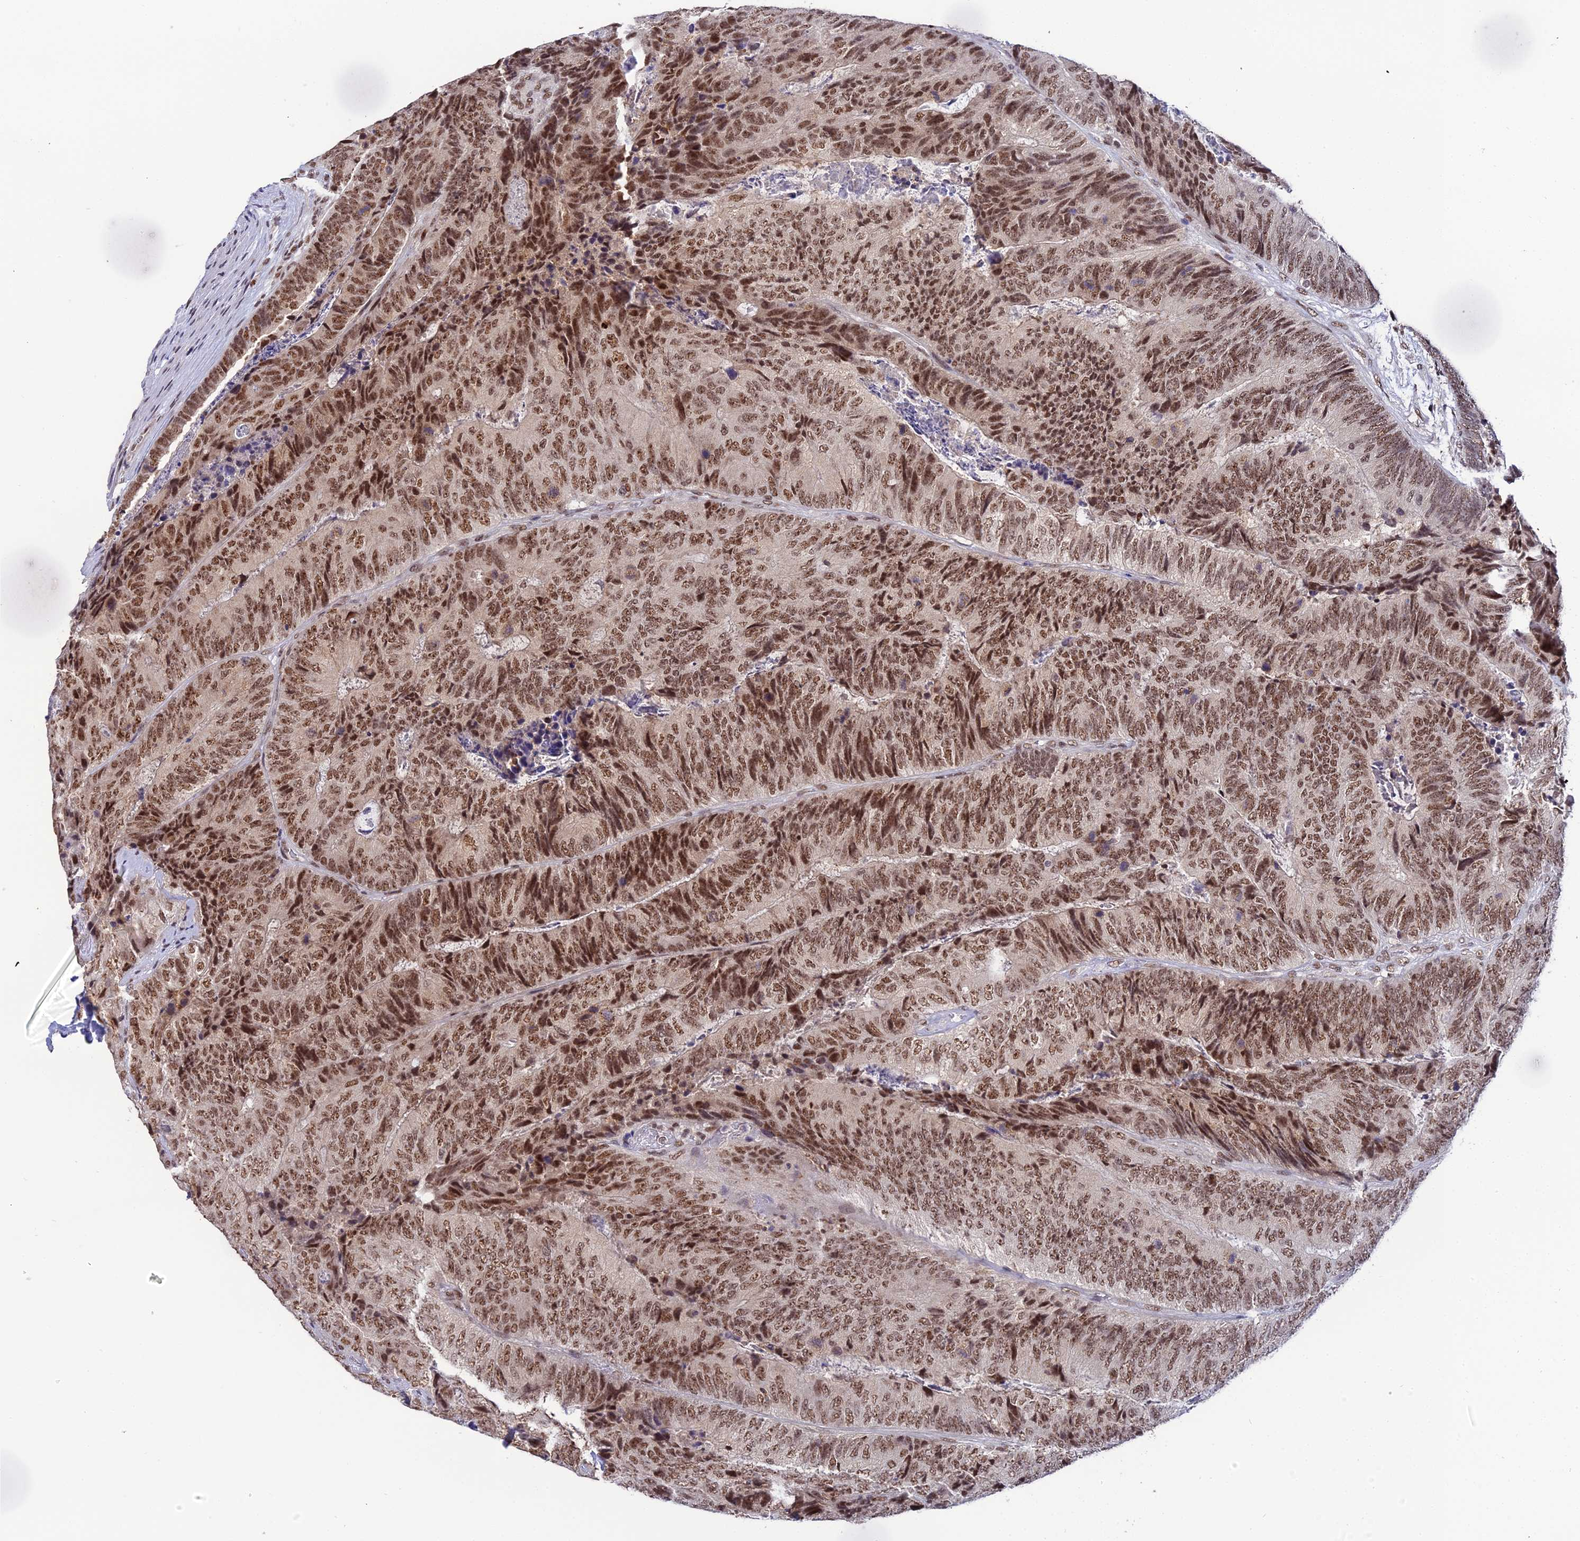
{"staining": {"intensity": "moderate", "quantity": ">75%", "location": "nuclear"}, "tissue": "colorectal cancer", "cell_type": "Tumor cells", "image_type": "cancer", "snomed": [{"axis": "morphology", "description": "Adenocarcinoma, NOS"}, {"axis": "topography", "description": "Colon"}], "caption": "A high-resolution micrograph shows immunohistochemistry (IHC) staining of colorectal adenocarcinoma, which demonstrates moderate nuclear staining in about >75% of tumor cells. (IHC, brightfield microscopy, high magnification).", "gene": "EXOSC3", "patient": {"sex": "female", "age": 67}}